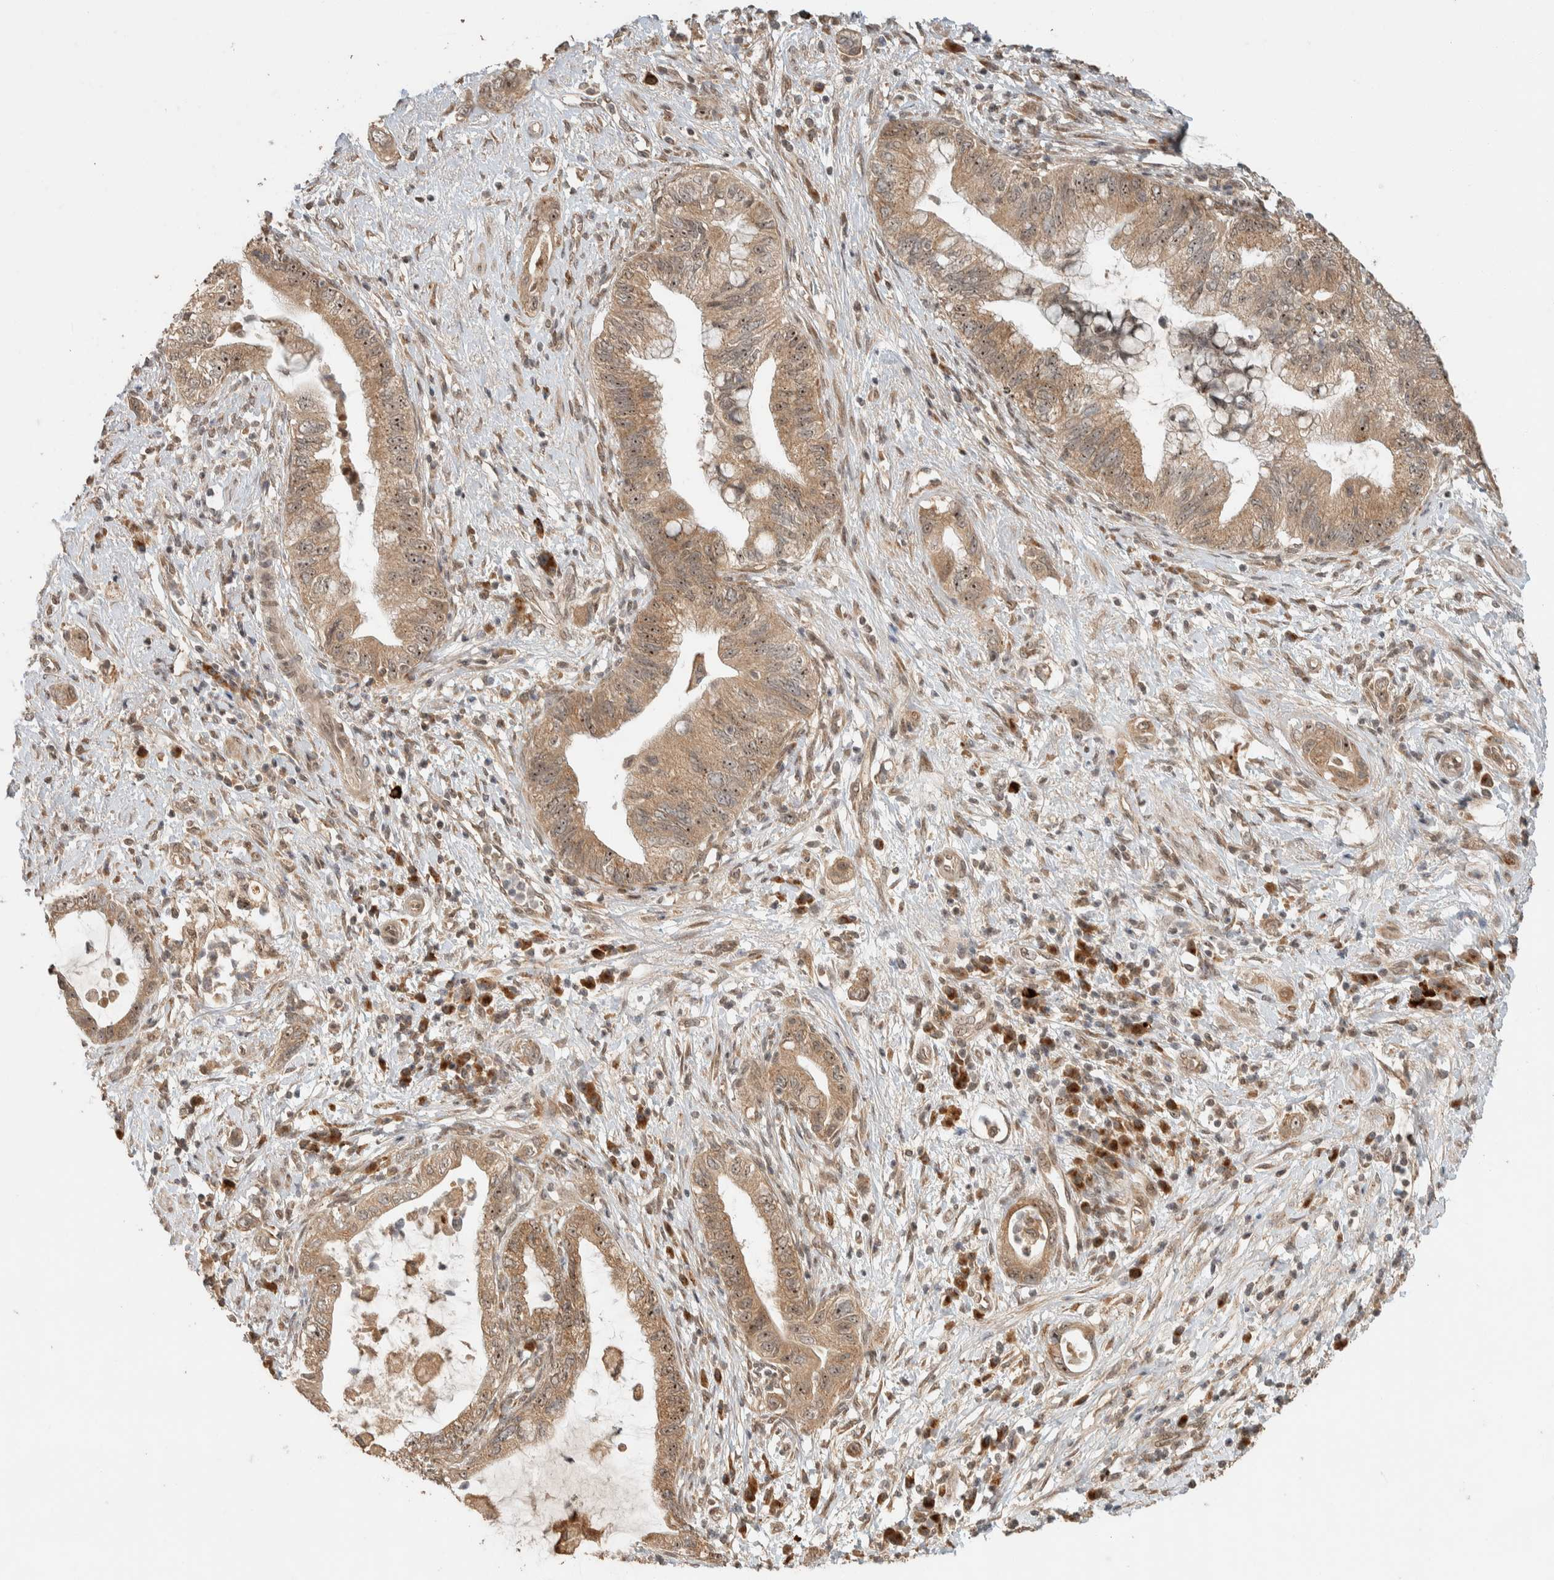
{"staining": {"intensity": "moderate", "quantity": ">75%", "location": "cytoplasmic/membranous,nuclear"}, "tissue": "pancreatic cancer", "cell_type": "Tumor cells", "image_type": "cancer", "snomed": [{"axis": "morphology", "description": "Adenocarcinoma, NOS"}, {"axis": "topography", "description": "Pancreas"}], "caption": "Pancreatic cancer tissue displays moderate cytoplasmic/membranous and nuclear positivity in about >75% of tumor cells, visualized by immunohistochemistry. (IHC, brightfield microscopy, high magnification).", "gene": "ZBTB2", "patient": {"sex": "female", "age": 73}}